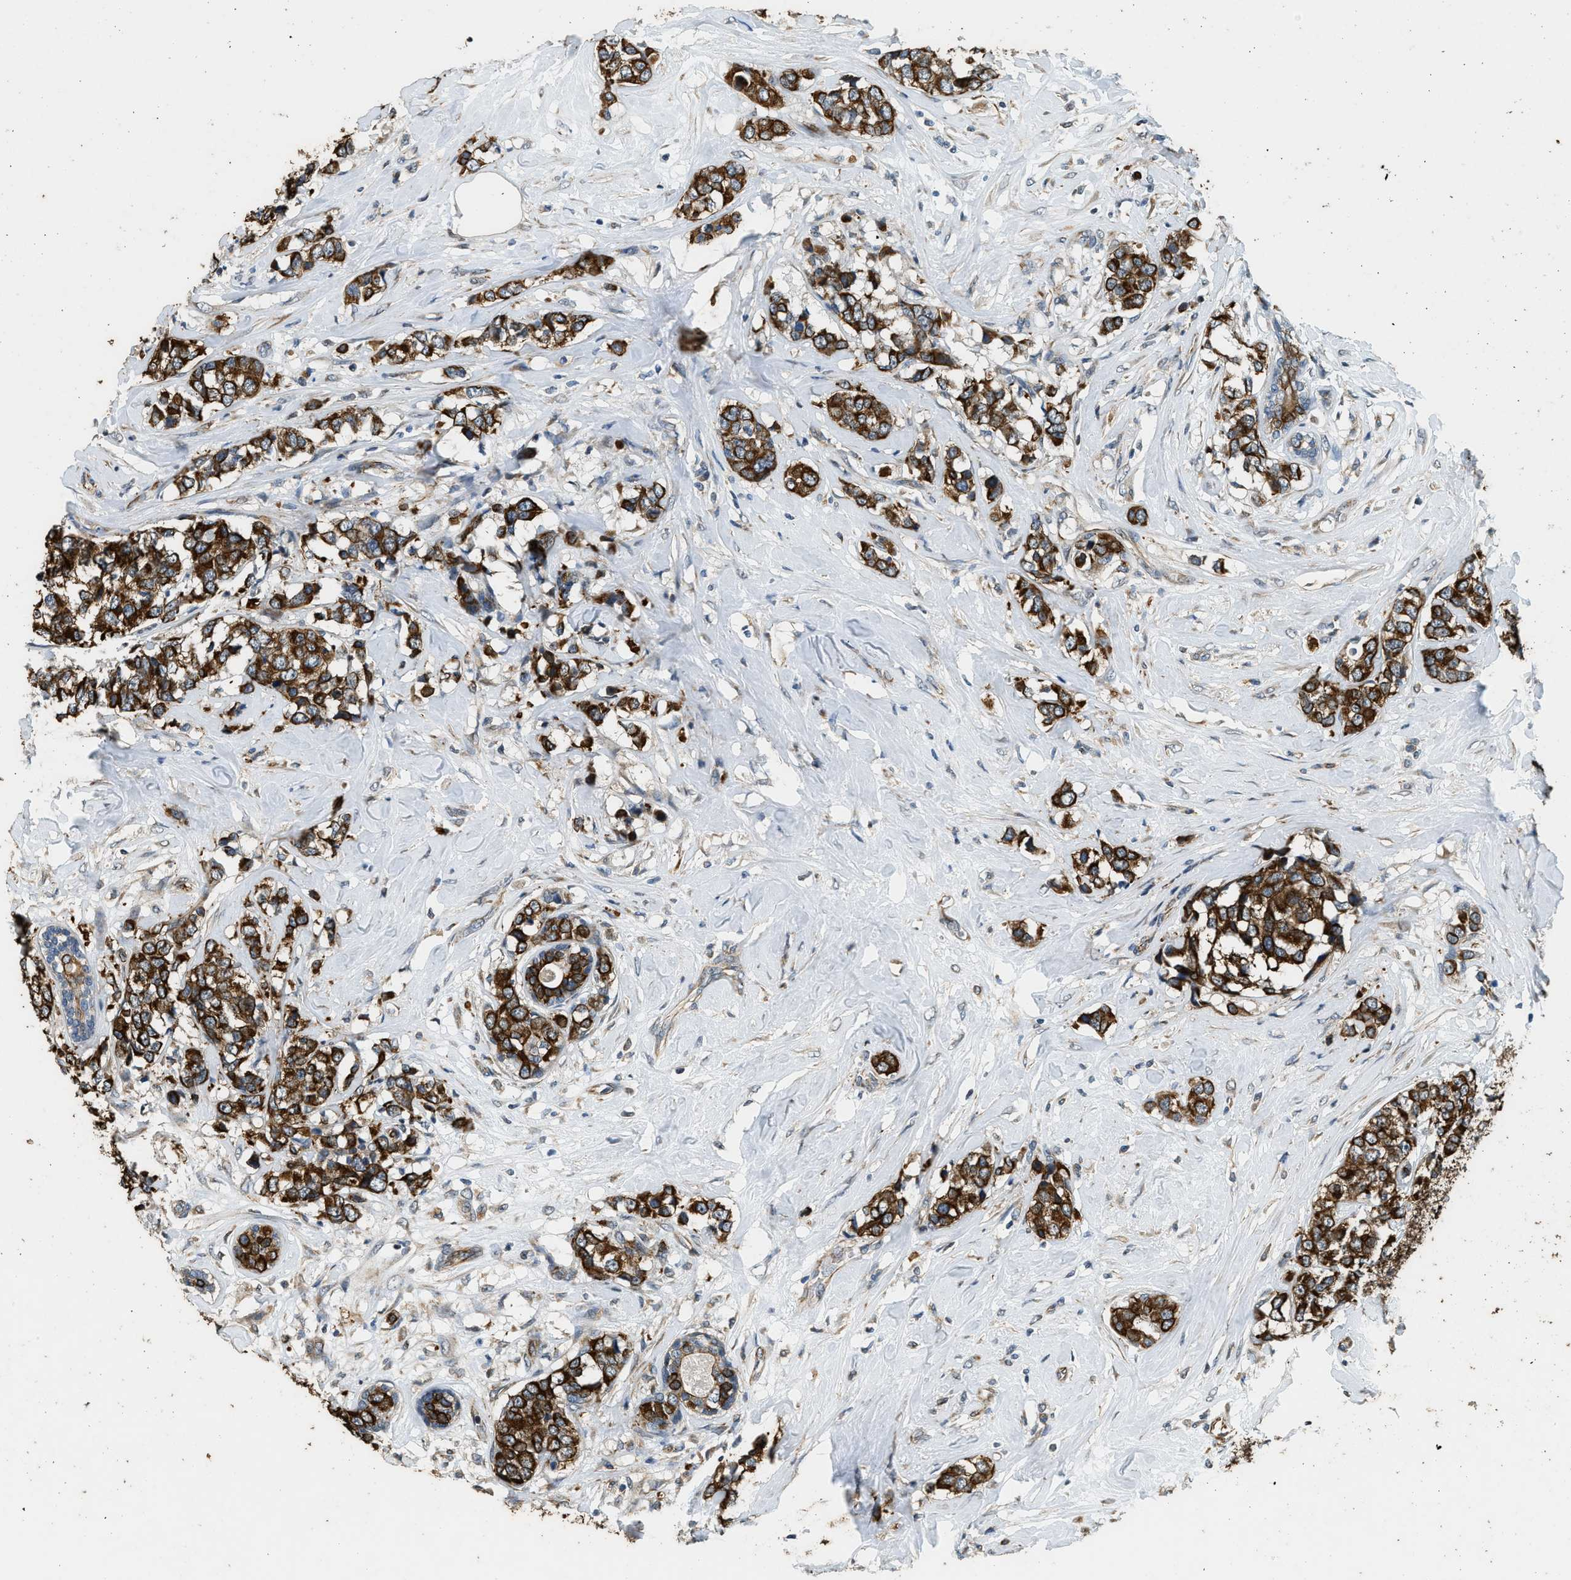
{"staining": {"intensity": "strong", "quantity": ">75%", "location": "cytoplasmic/membranous"}, "tissue": "breast cancer", "cell_type": "Tumor cells", "image_type": "cancer", "snomed": [{"axis": "morphology", "description": "Lobular carcinoma"}, {"axis": "topography", "description": "Breast"}], "caption": "A high-resolution photomicrograph shows immunohistochemistry (IHC) staining of breast lobular carcinoma, which displays strong cytoplasmic/membranous expression in about >75% of tumor cells.", "gene": "PCLO", "patient": {"sex": "female", "age": 59}}